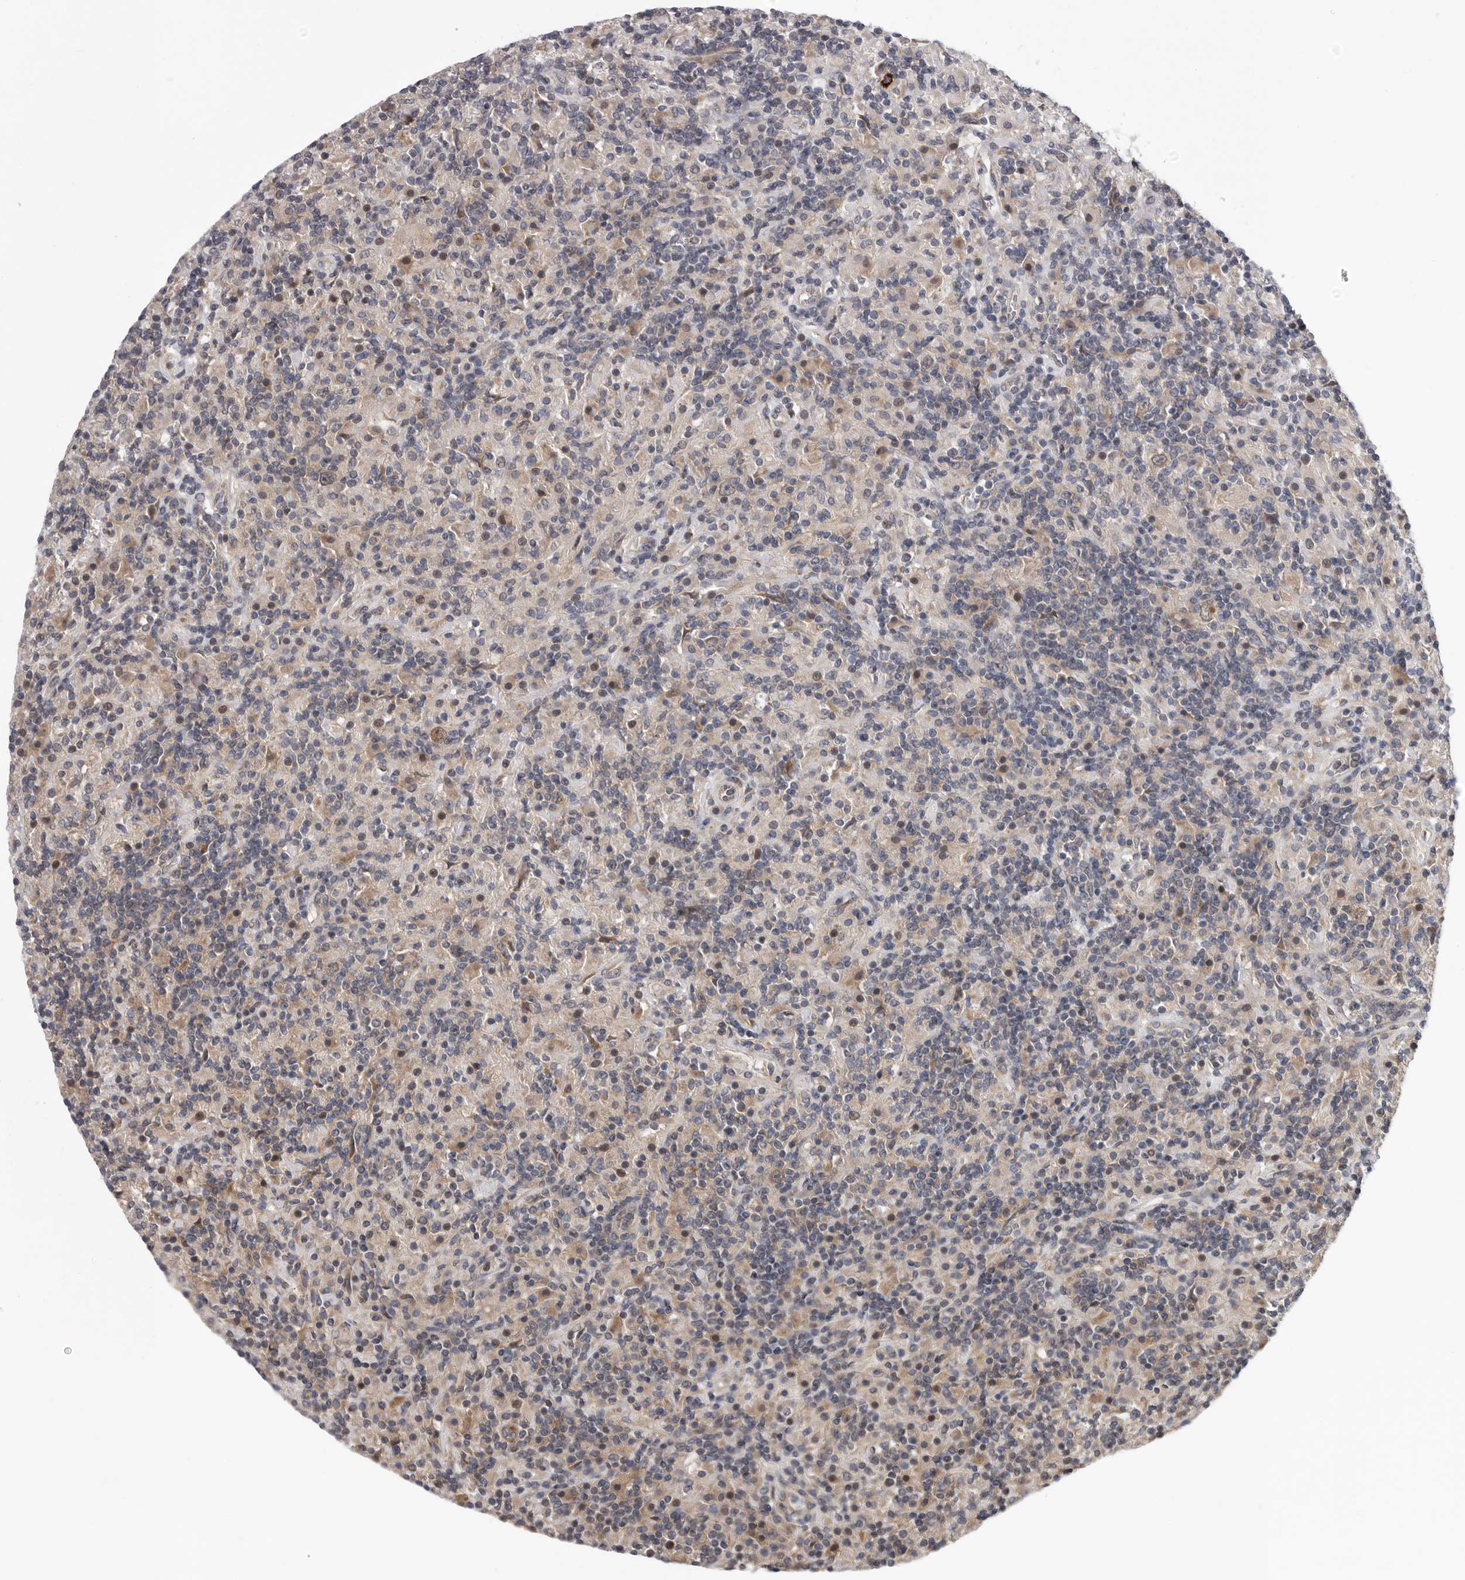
{"staining": {"intensity": "weak", "quantity": "25%-75%", "location": "cytoplasmic/membranous"}, "tissue": "lymphoma", "cell_type": "Tumor cells", "image_type": "cancer", "snomed": [{"axis": "morphology", "description": "Hodgkin's disease, NOS"}, {"axis": "topography", "description": "Lymph node"}], "caption": "Hodgkin's disease stained with a brown dye reveals weak cytoplasmic/membranous positive expression in about 25%-75% of tumor cells.", "gene": "MED8", "patient": {"sex": "male", "age": 70}}